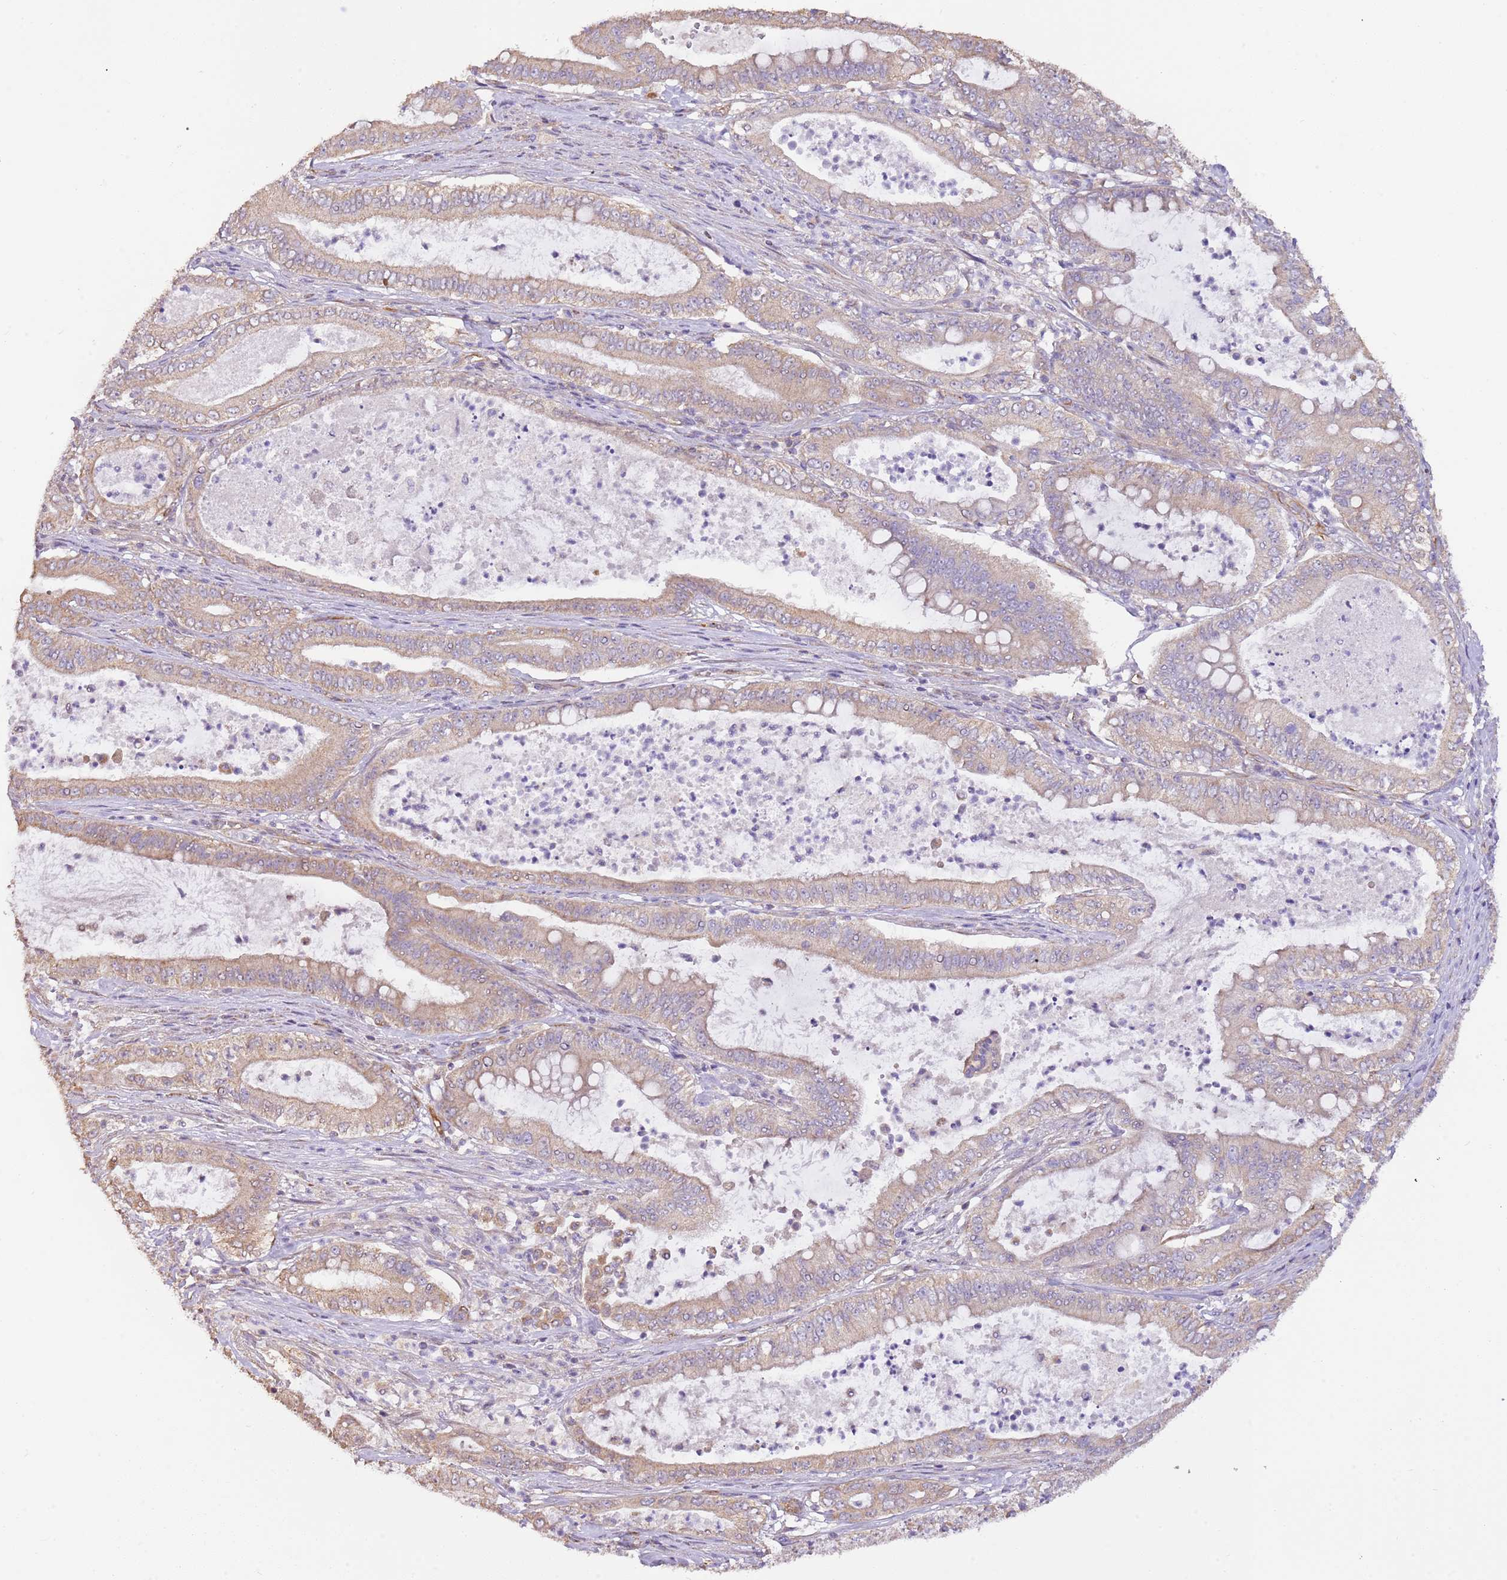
{"staining": {"intensity": "moderate", "quantity": ">75%", "location": "cytoplasmic/membranous"}, "tissue": "pancreatic cancer", "cell_type": "Tumor cells", "image_type": "cancer", "snomed": [{"axis": "morphology", "description": "Adenocarcinoma, NOS"}, {"axis": "topography", "description": "Pancreas"}], "caption": "Pancreatic cancer stained with a protein marker reveals moderate staining in tumor cells.", "gene": "DOCK9", "patient": {"sex": "male", "age": 71}}